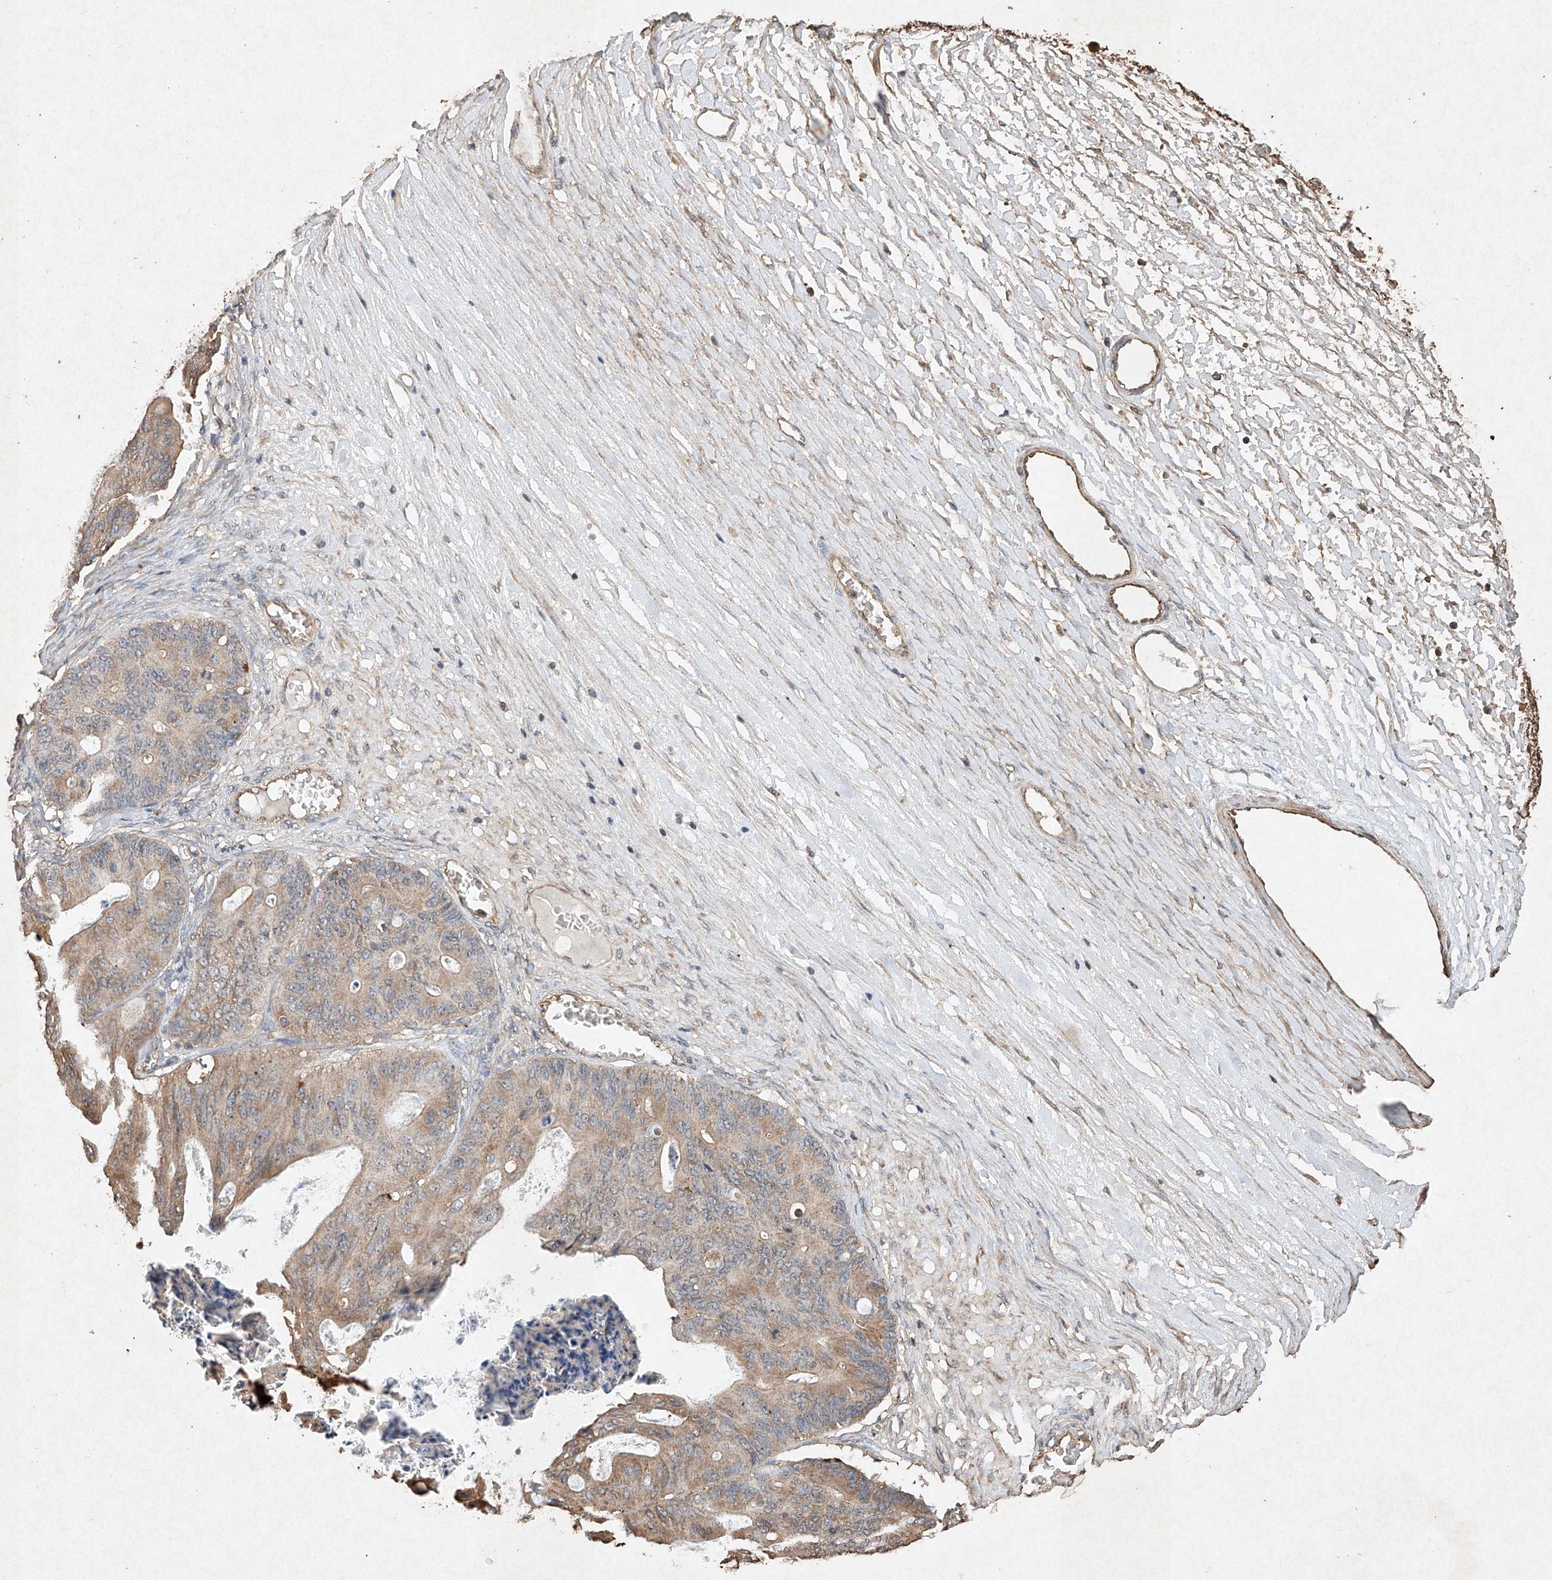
{"staining": {"intensity": "moderate", "quantity": ">75%", "location": "cytoplasmic/membranous"}, "tissue": "ovarian cancer", "cell_type": "Tumor cells", "image_type": "cancer", "snomed": [{"axis": "morphology", "description": "Cystadenocarcinoma, mucinous, NOS"}, {"axis": "topography", "description": "Ovary"}], "caption": "Brown immunohistochemical staining in mucinous cystadenocarcinoma (ovarian) displays moderate cytoplasmic/membranous positivity in about >75% of tumor cells.", "gene": "STK3", "patient": {"sex": "female", "age": 37}}